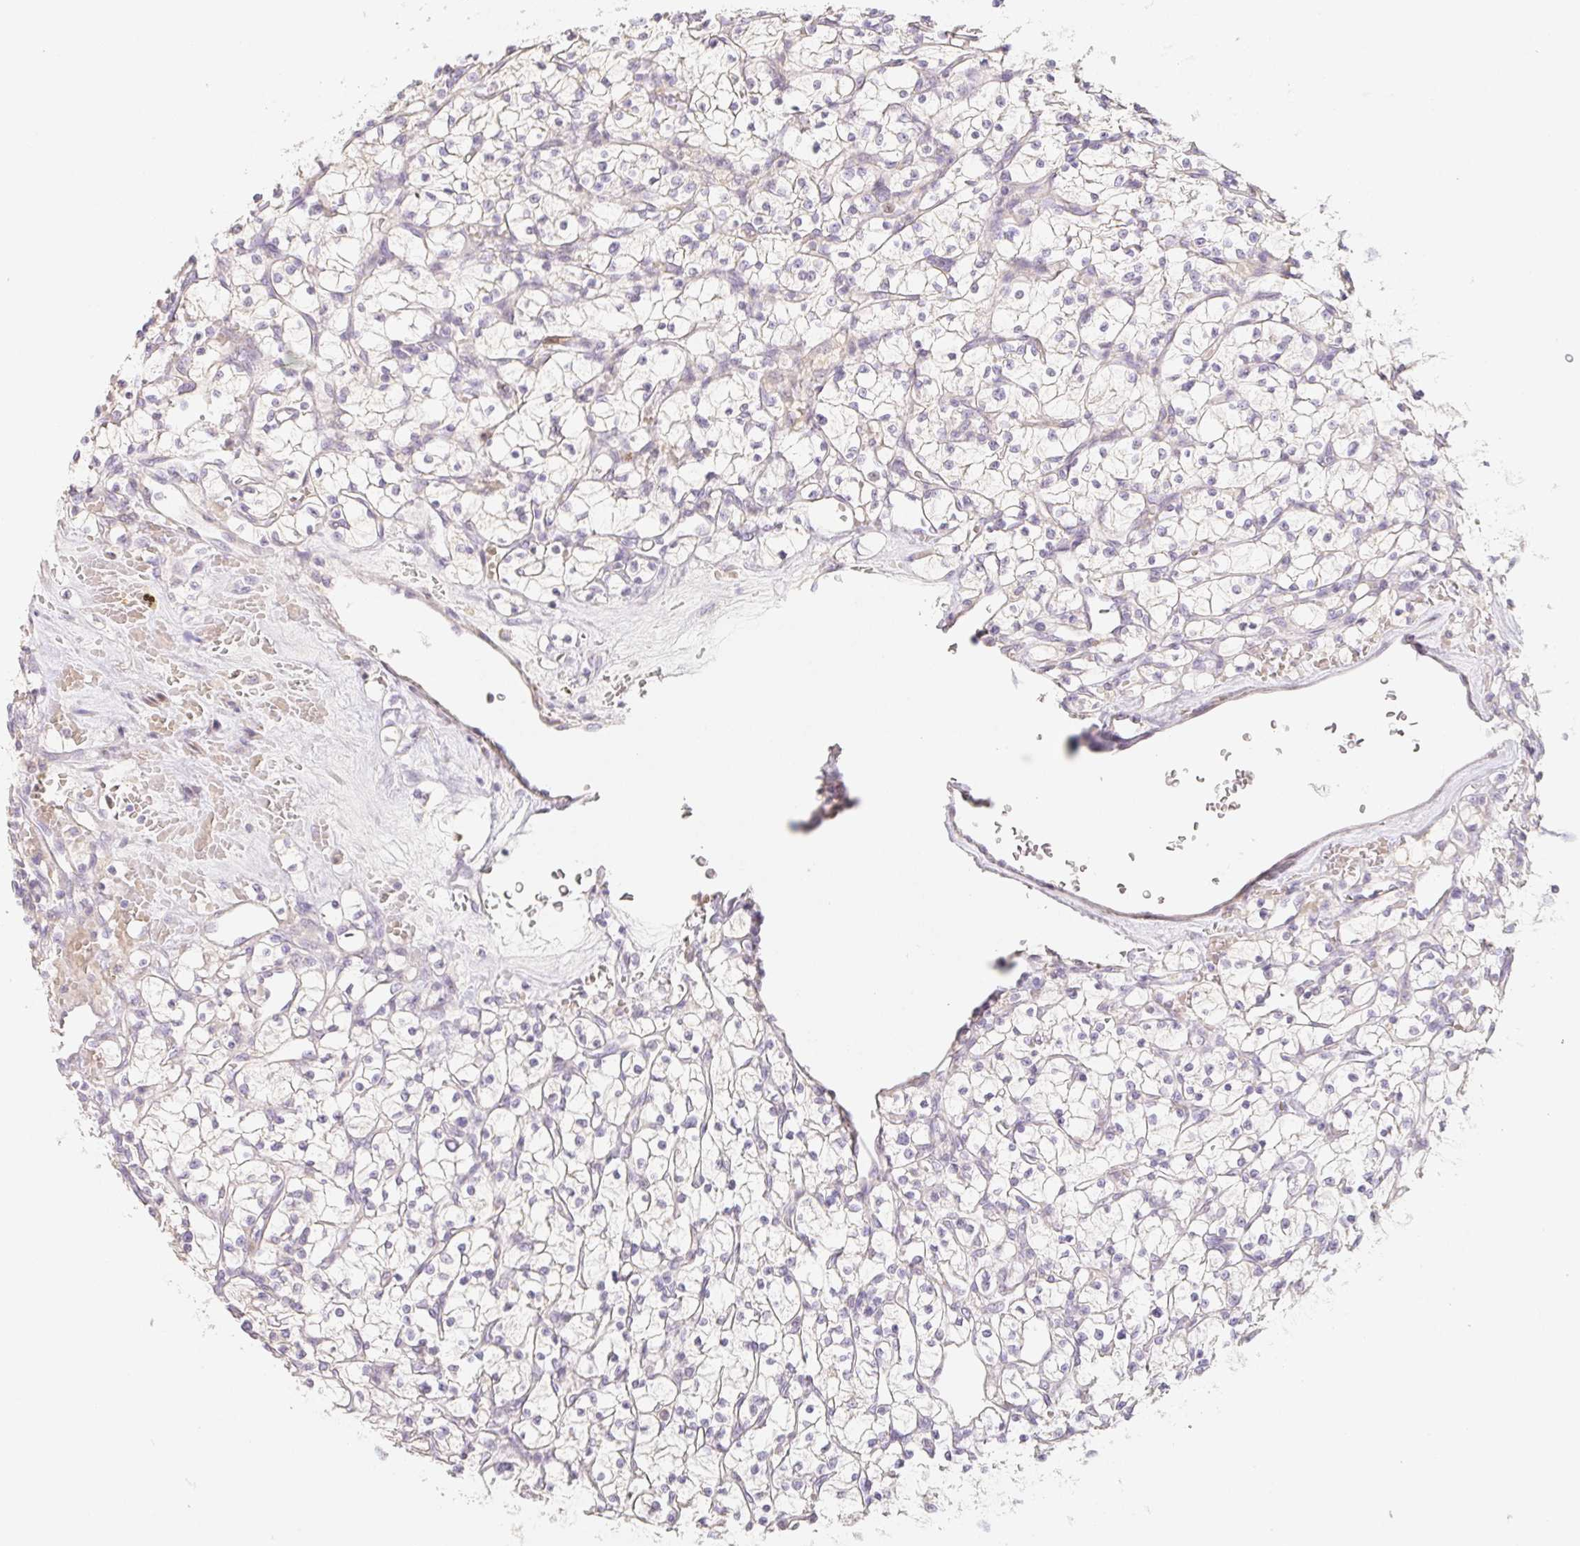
{"staining": {"intensity": "negative", "quantity": "none", "location": "none"}, "tissue": "renal cancer", "cell_type": "Tumor cells", "image_type": "cancer", "snomed": [{"axis": "morphology", "description": "Adenocarcinoma, NOS"}, {"axis": "topography", "description": "Kidney"}], "caption": "High magnification brightfield microscopy of renal cancer stained with DAB (3,3'-diaminobenzidine) (brown) and counterstained with hematoxylin (blue): tumor cells show no significant expression.", "gene": "ACVR1B", "patient": {"sex": "female", "age": 64}}